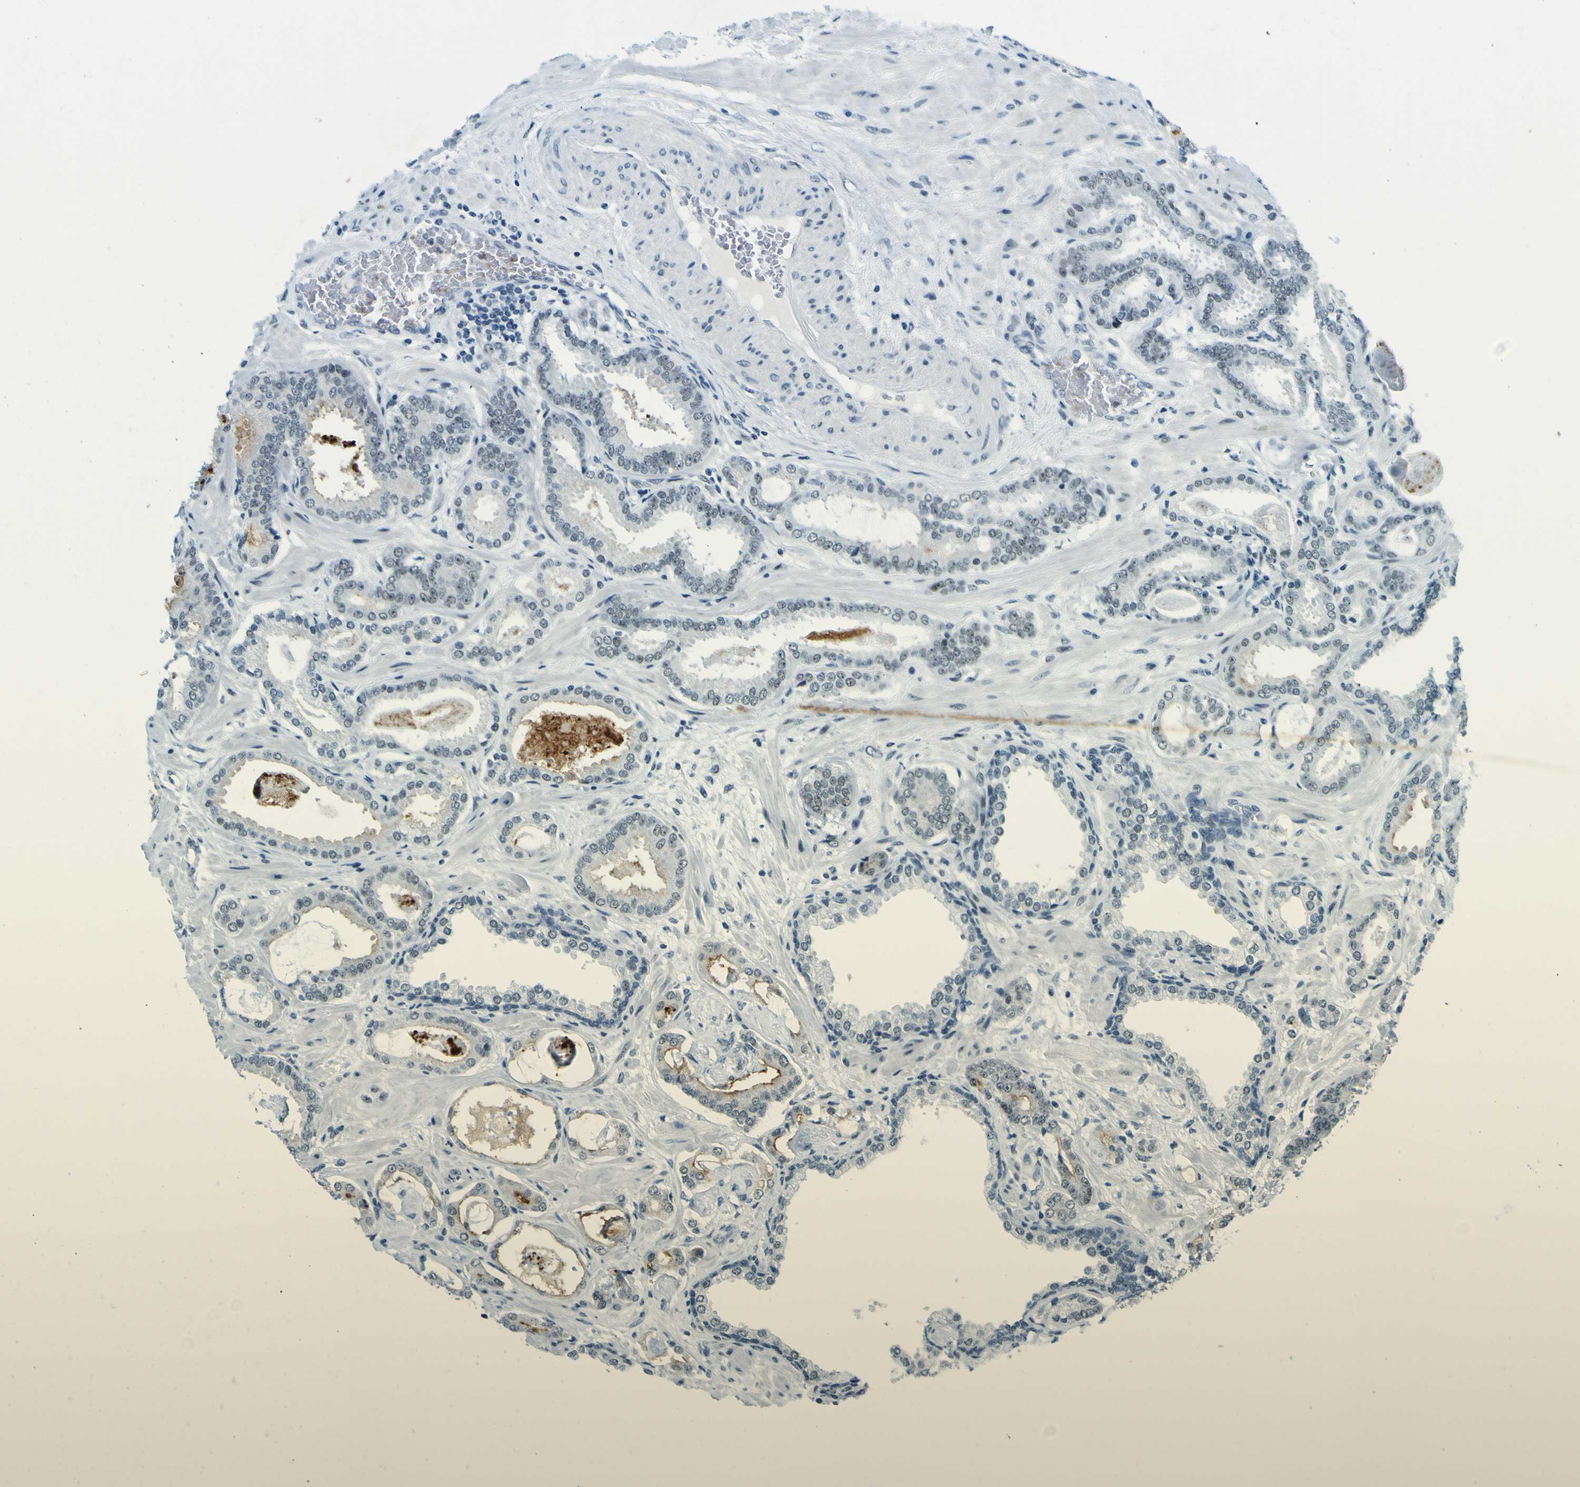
{"staining": {"intensity": "negative", "quantity": "none", "location": "none"}, "tissue": "prostate cancer", "cell_type": "Tumor cells", "image_type": "cancer", "snomed": [{"axis": "morphology", "description": "Adenocarcinoma, Low grade"}, {"axis": "topography", "description": "Prostate"}], "caption": "Tumor cells are negative for brown protein staining in prostate cancer.", "gene": "CEBPG", "patient": {"sex": "male", "age": 53}}